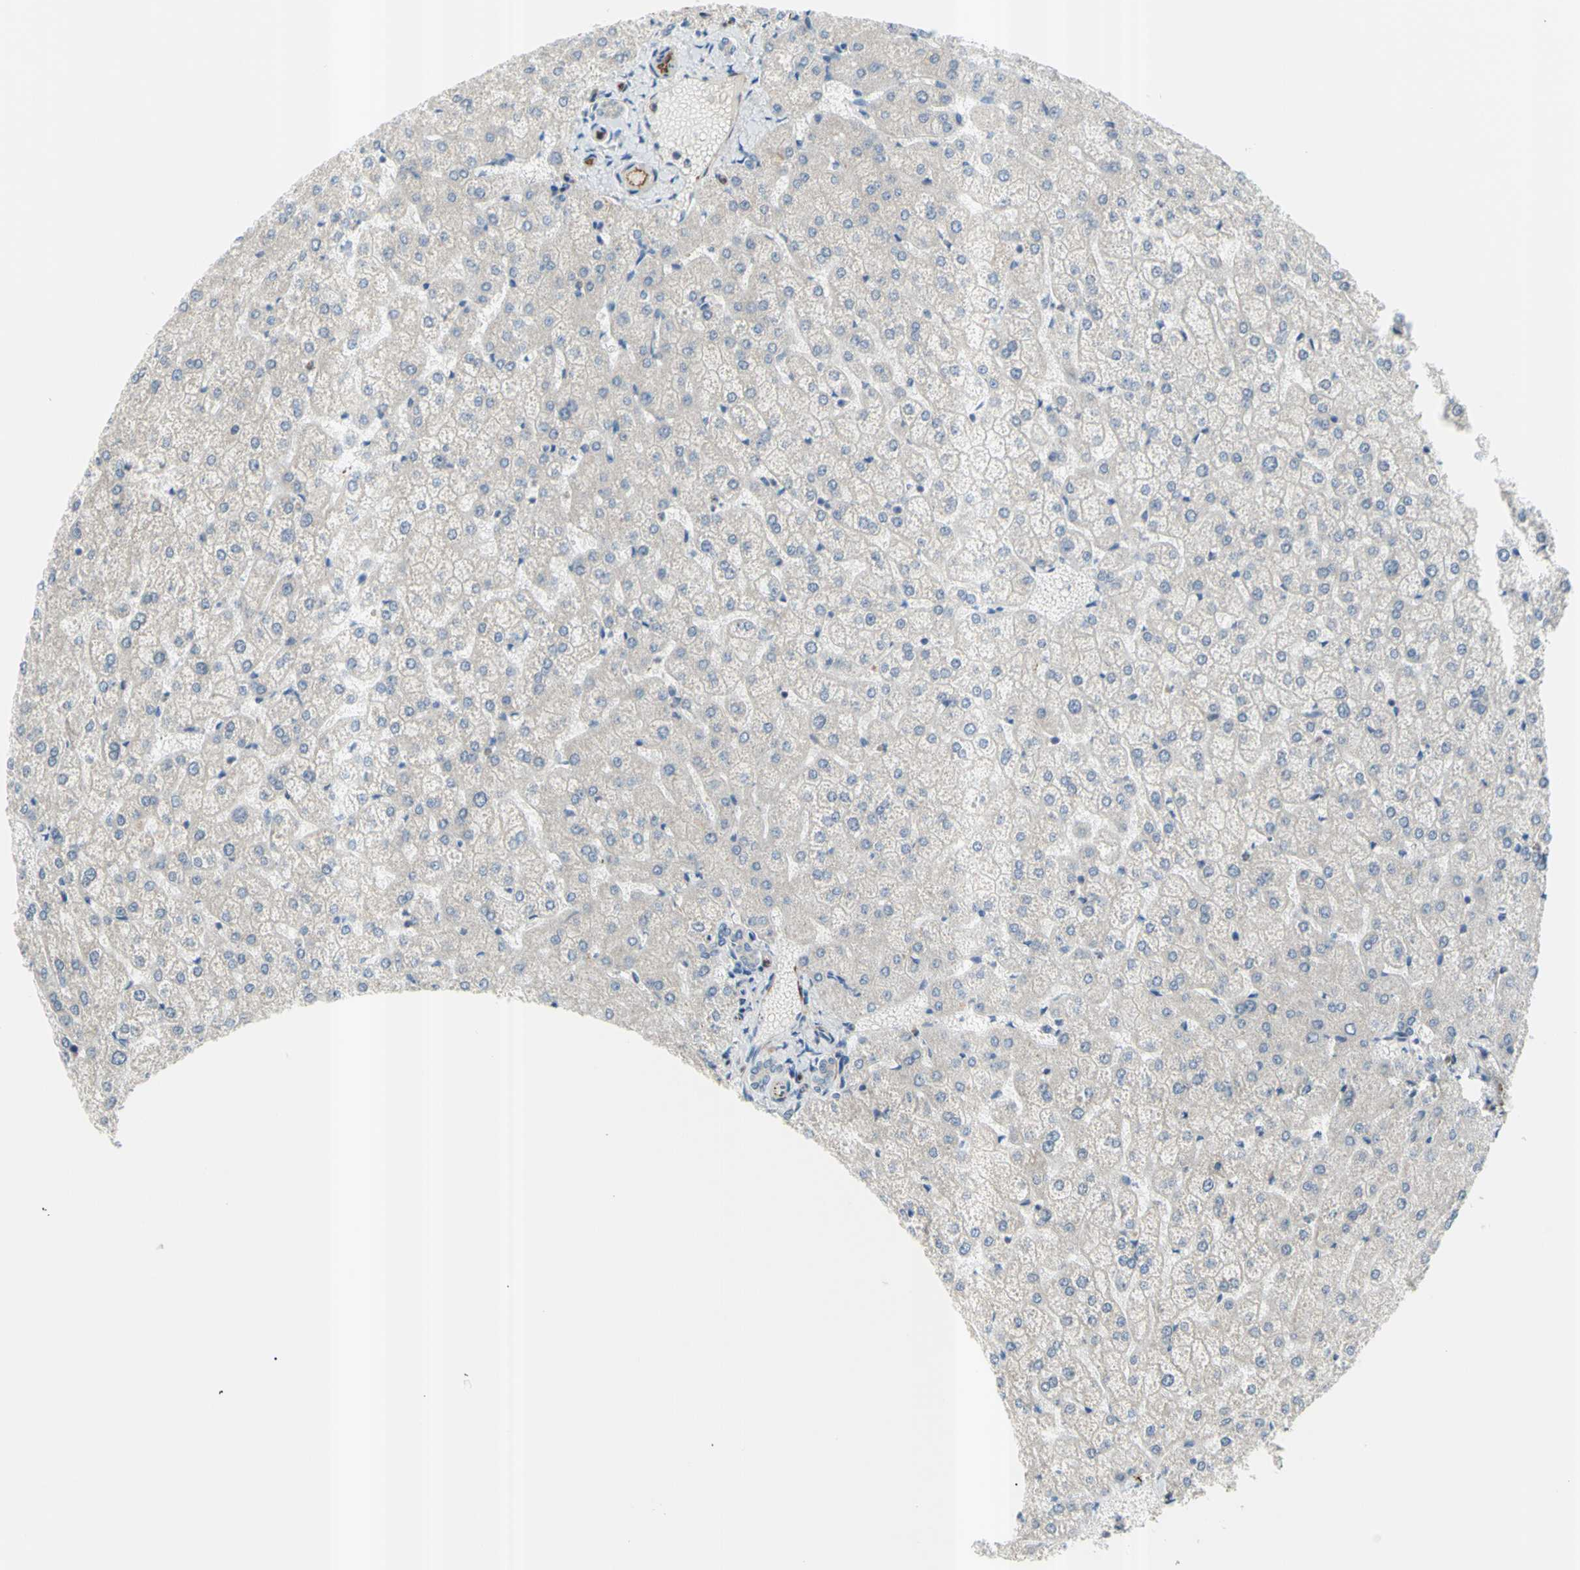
{"staining": {"intensity": "negative", "quantity": "none", "location": "none"}, "tissue": "liver", "cell_type": "Cholangiocytes", "image_type": "normal", "snomed": [{"axis": "morphology", "description": "Normal tissue, NOS"}, {"axis": "topography", "description": "Liver"}], "caption": "Normal liver was stained to show a protein in brown. There is no significant expression in cholangiocytes. (Immunohistochemistry (ihc), brightfield microscopy, high magnification).", "gene": "PRRG2", "patient": {"sex": "female", "age": 32}}